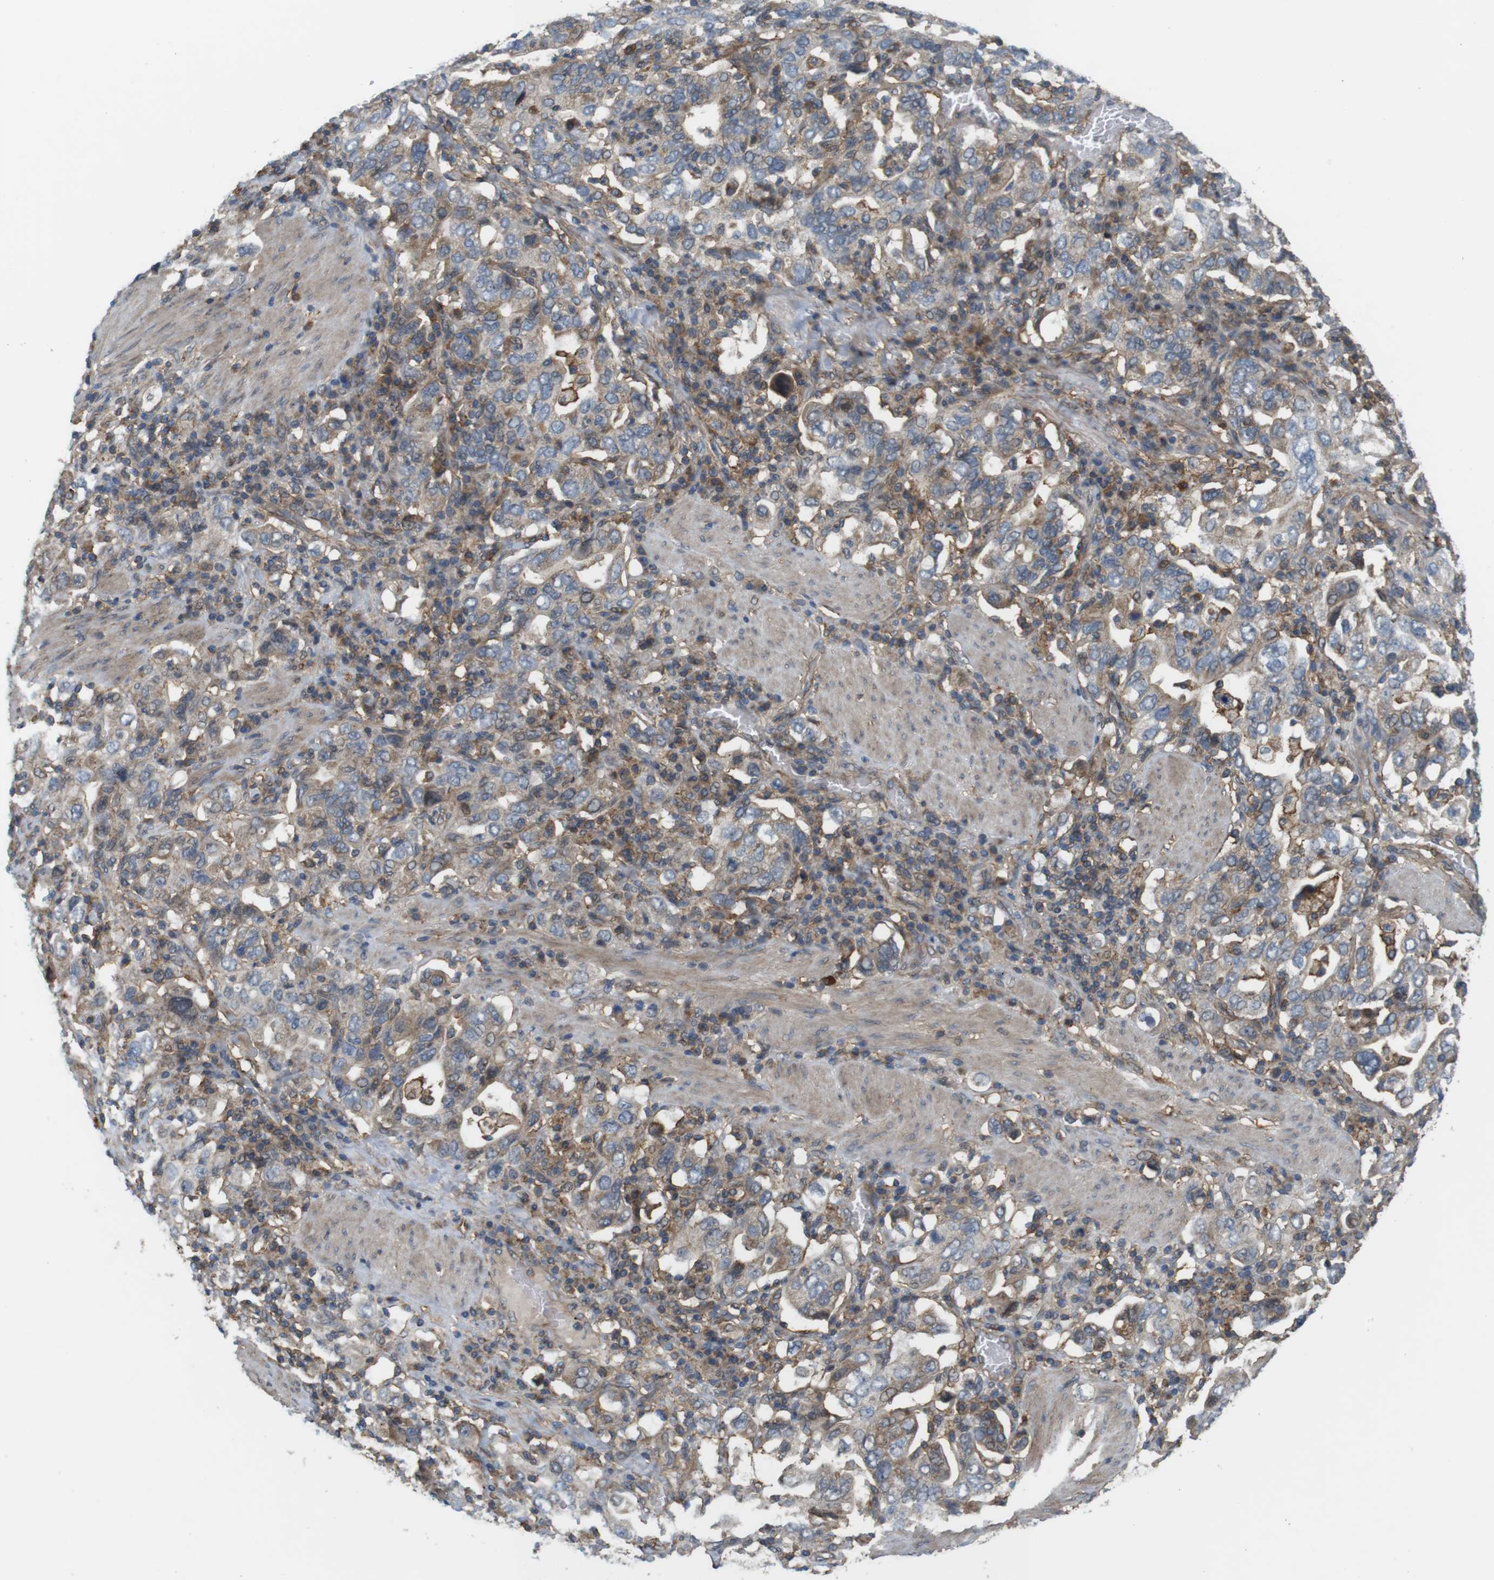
{"staining": {"intensity": "moderate", "quantity": "25%-75%", "location": "cytoplasmic/membranous"}, "tissue": "stomach cancer", "cell_type": "Tumor cells", "image_type": "cancer", "snomed": [{"axis": "morphology", "description": "Adenocarcinoma, NOS"}, {"axis": "topography", "description": "Stomach, upper"}], "caption": "A brown stain labels moderate cytoplasmic/membranous expression of a protein in stomach cancer tumor cells. The protein of interest is shown in brown color, while the nuclei are stained blue.", "gene": "DDAH2", "patient": {"sex": "male", "age": 62}}